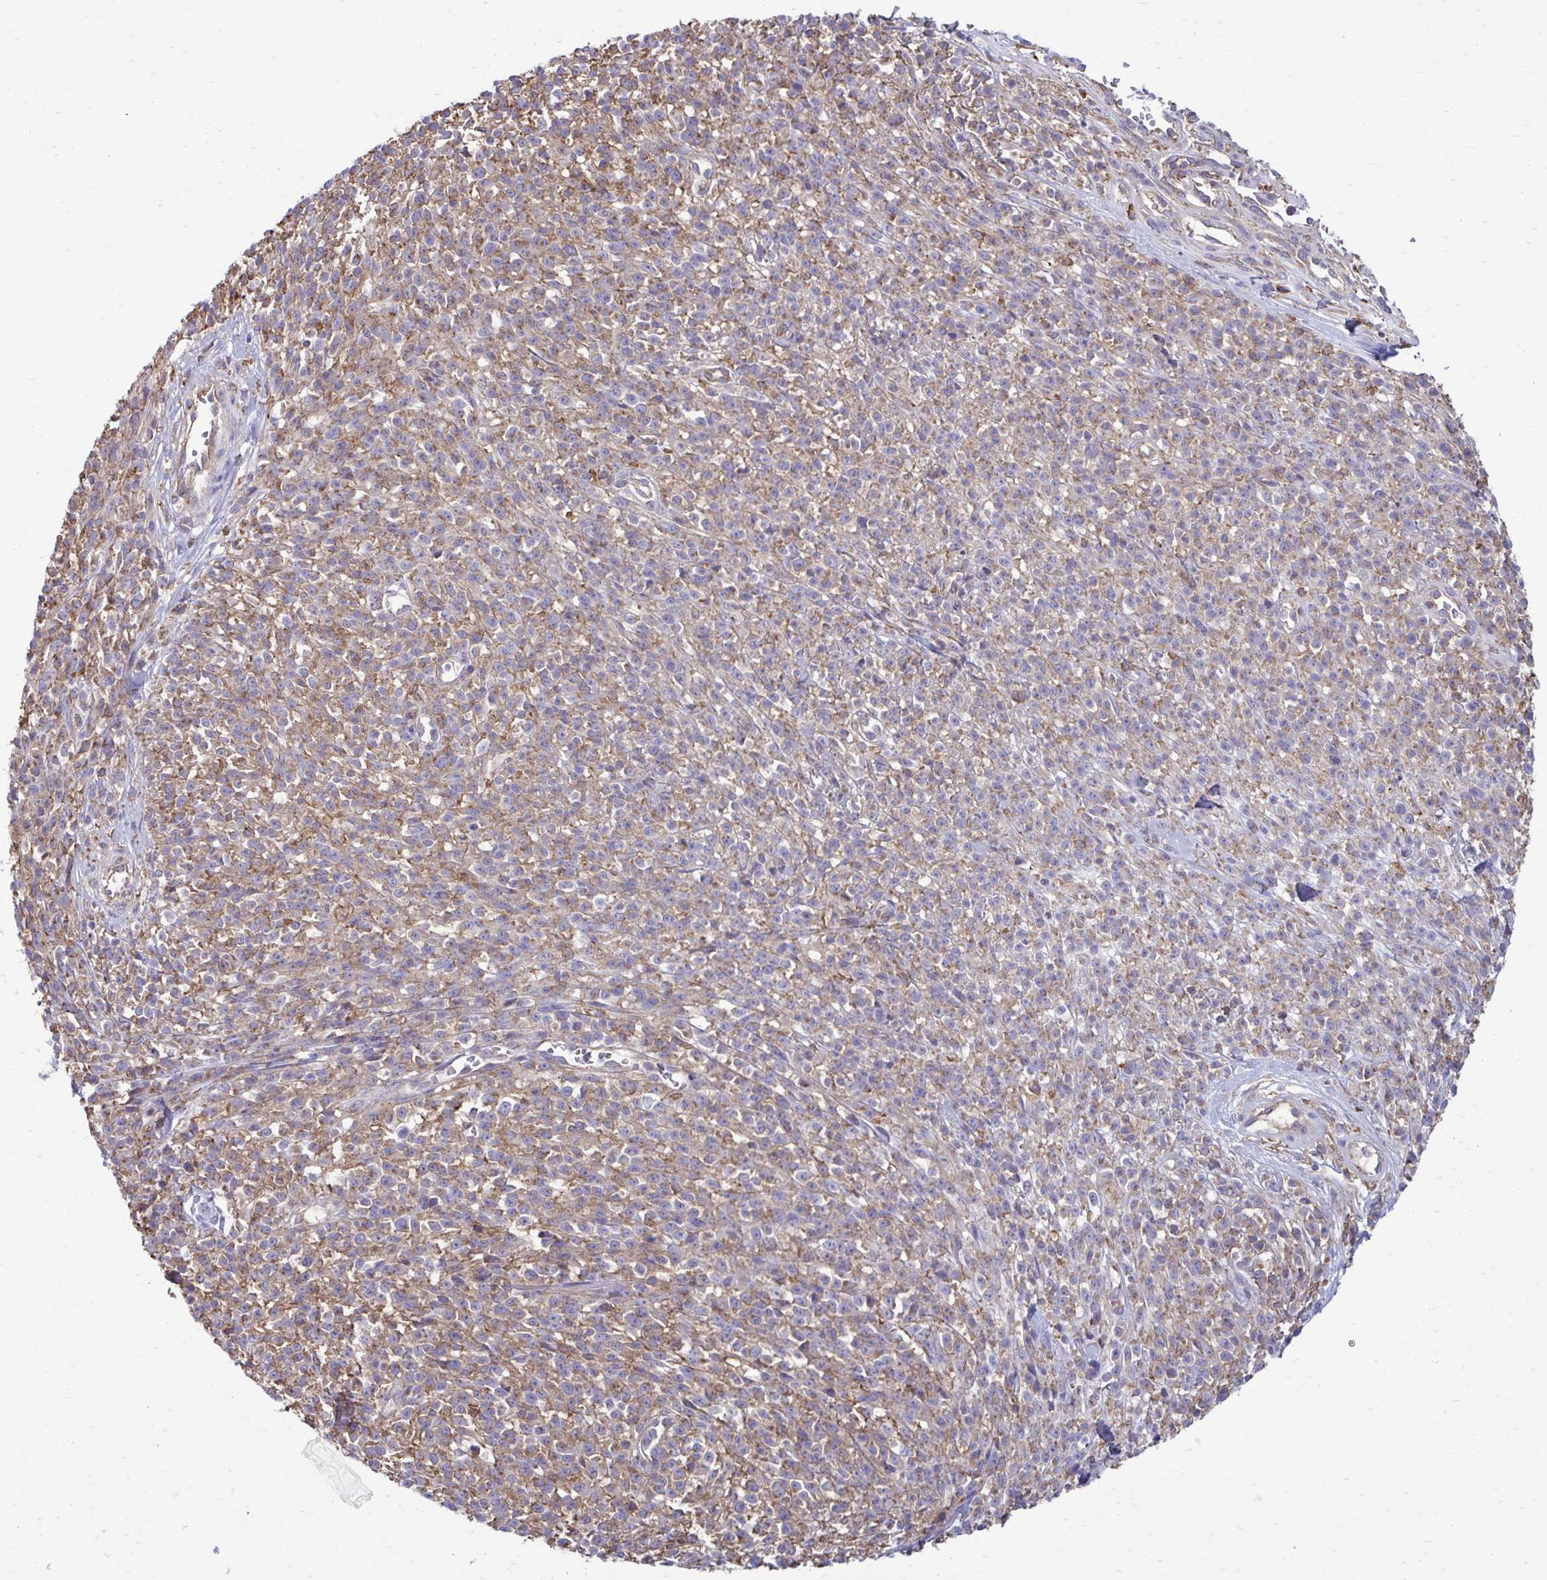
{"staining": {"intensity": "negative", "quantity": "none", "location": "none"}, "tissue": "melanoma", "cell_type": "Tumor cells", "image_type": "cancer", "snomed": [{"axis": "morphology", "description": "Malignant melanoma, NOS"}, {"axis": "topography", "description": "Skin"}, {"axis": "topography", "description": "Skin of trunk"}], "caption": "There is no significant expression in tumor cells of malignant melanoma.", "gene": "CLTA", "patient": {"sex": "male", "age": 74}}